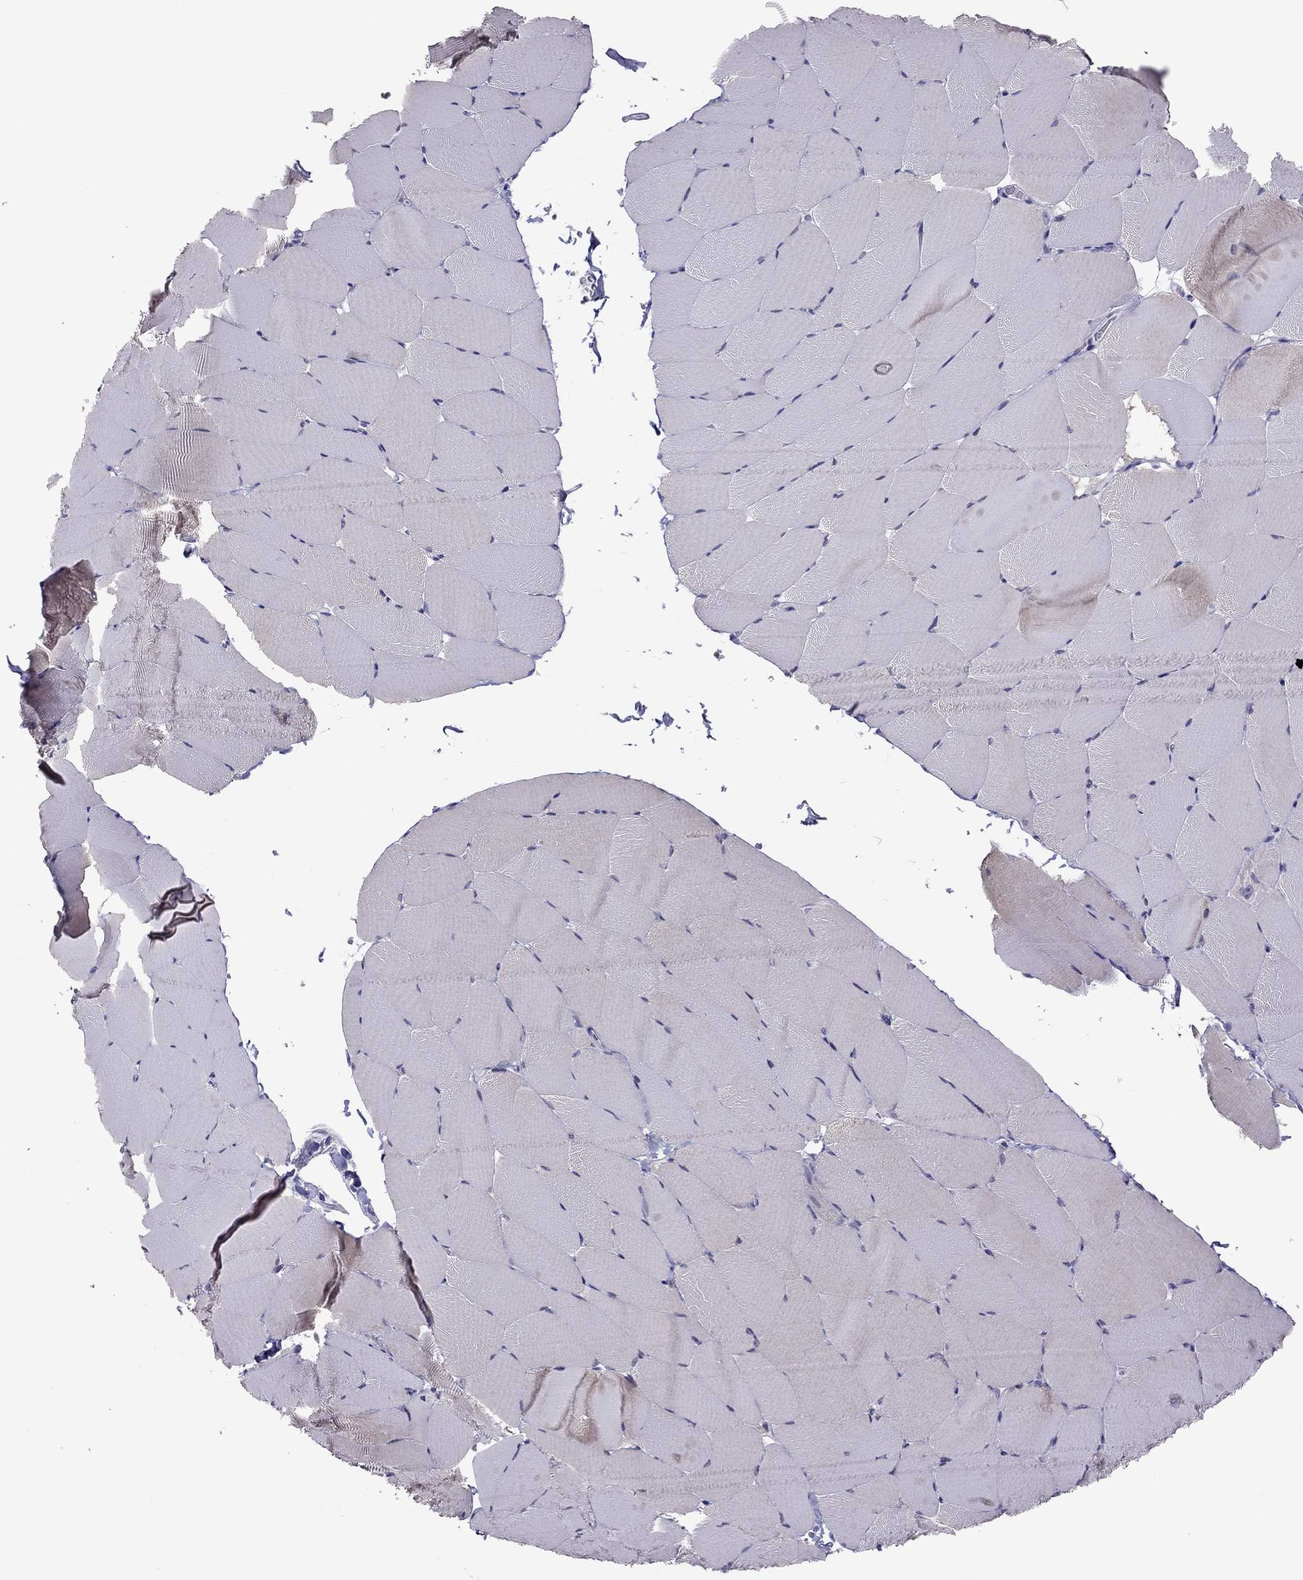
{"staining": {"intensity": "negative", "quantity": "none", "location": "none"}, "tissue": "skeletal muscle", "cell_type": "Myocytes", "image_type": "normal", "snomed": [{"axis": "morphology", "description": "Normal tissue, NOS"}, {"axis": "topography", "description": "Skeletal muscle"}], "caption": "The IHC histopathology image has no significant expression in myocytes of skeletal muscle. Nuclei are stained in blue.", "gene": "RGS8", "patient": {"sex": "female", "age": 37}}